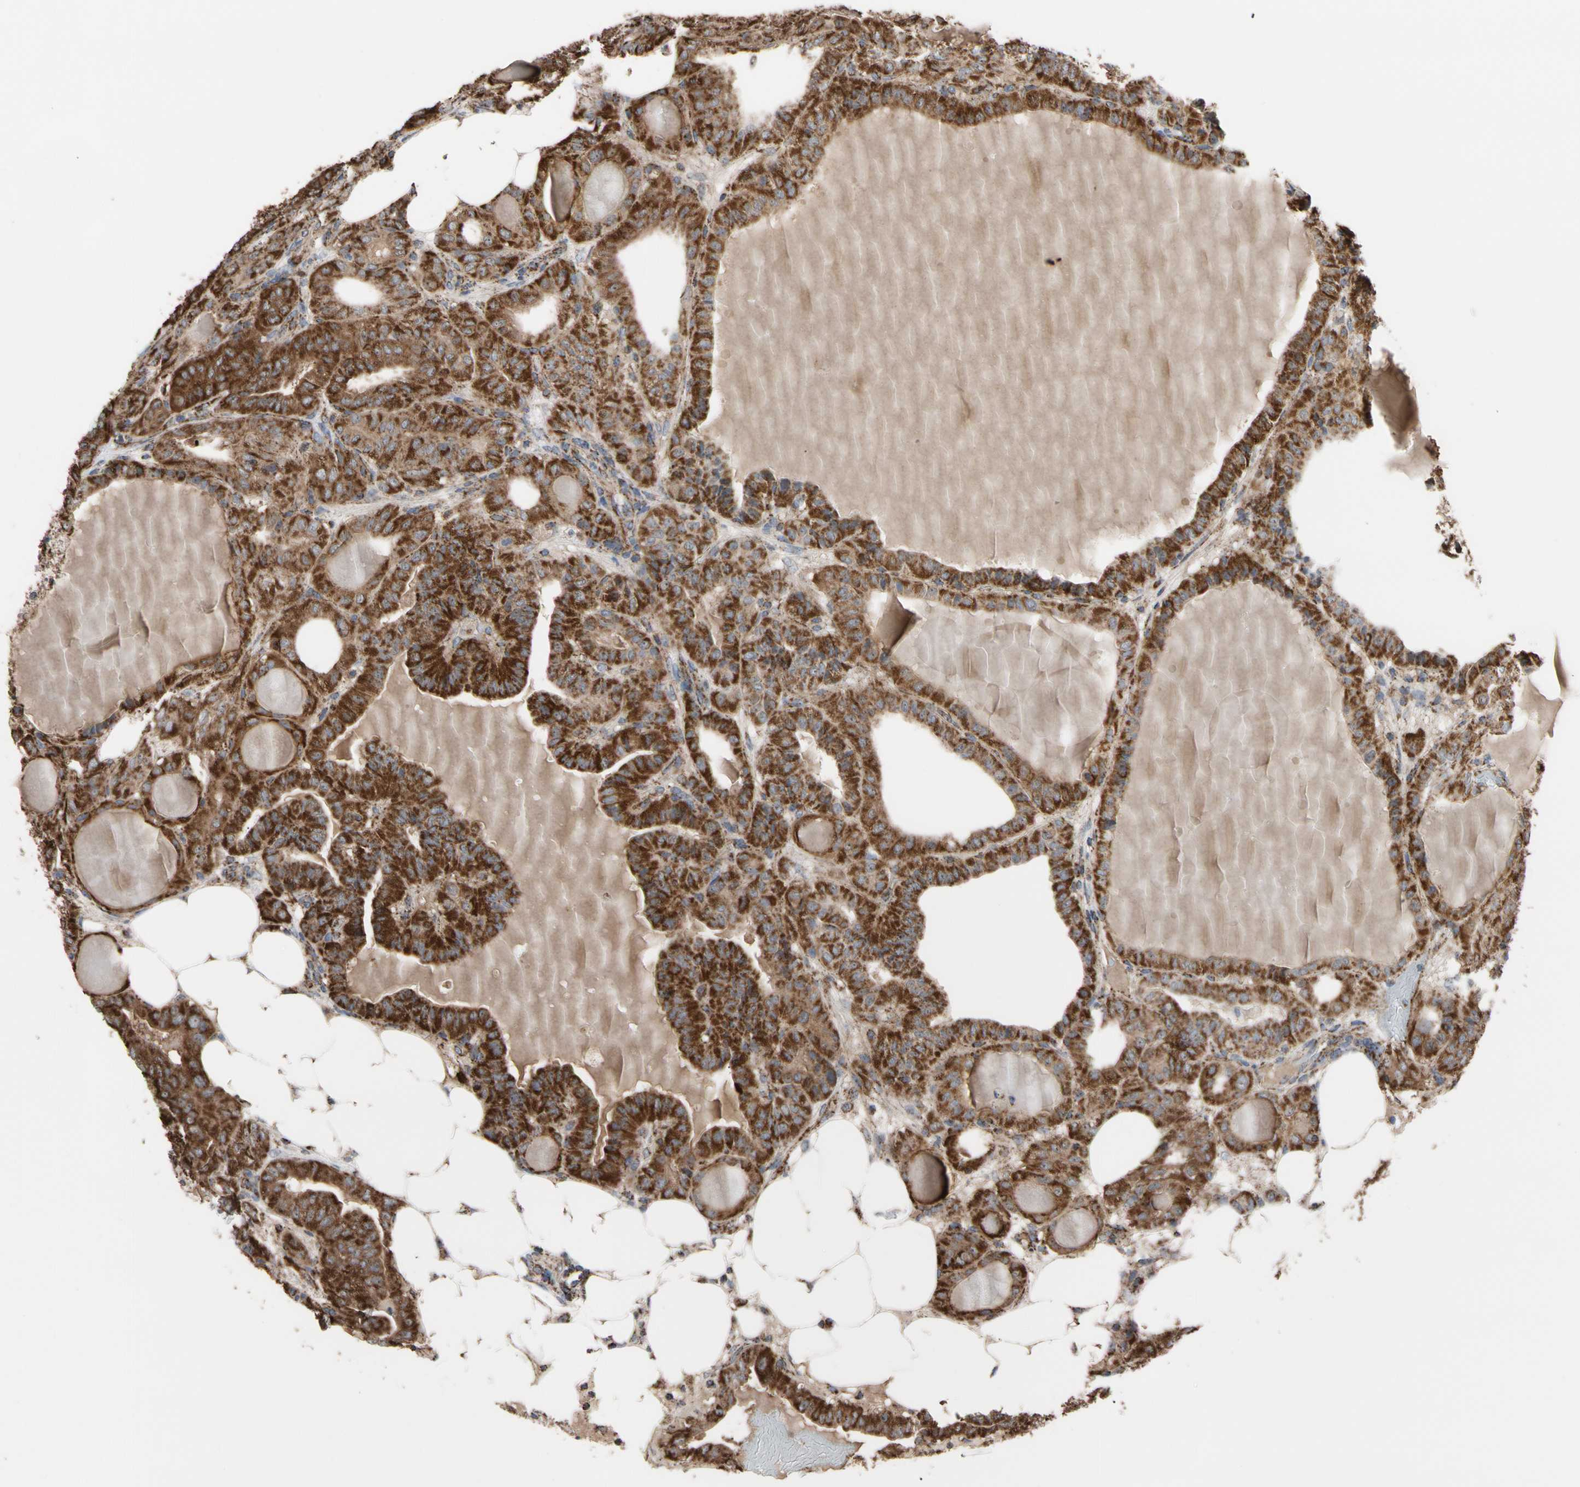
{"staining": {"intensity": "strong", "quantity": ">75%", "location": "cytoplasmic/membranous"}, "tissue": "thyroid cancer", "cell_type": "Tumor cells", "image_type": "cancer", "snomed": [{"axis": "morphology", "description": "Papillary adenocarcinoma, NOS"}, {"axis": "topography", "description": "Thyroid gland"}], "caption": "Immunohistochemistry (IHC) staining of thyroid papillary adenocarcinoma, which shows high levels of strong cytoplasmic/membranous staining in about >75% of tumor cells indicating strong cytoplasmic/membranous protein expression. The staining was performed using DAB (3,3'-diaminobenzidine) (brown) for protein detection and nuclei were counterstained in hematoxylin (blue).", "gene": "FAM110B", "patient": {"sex": "male", "age": 77}}